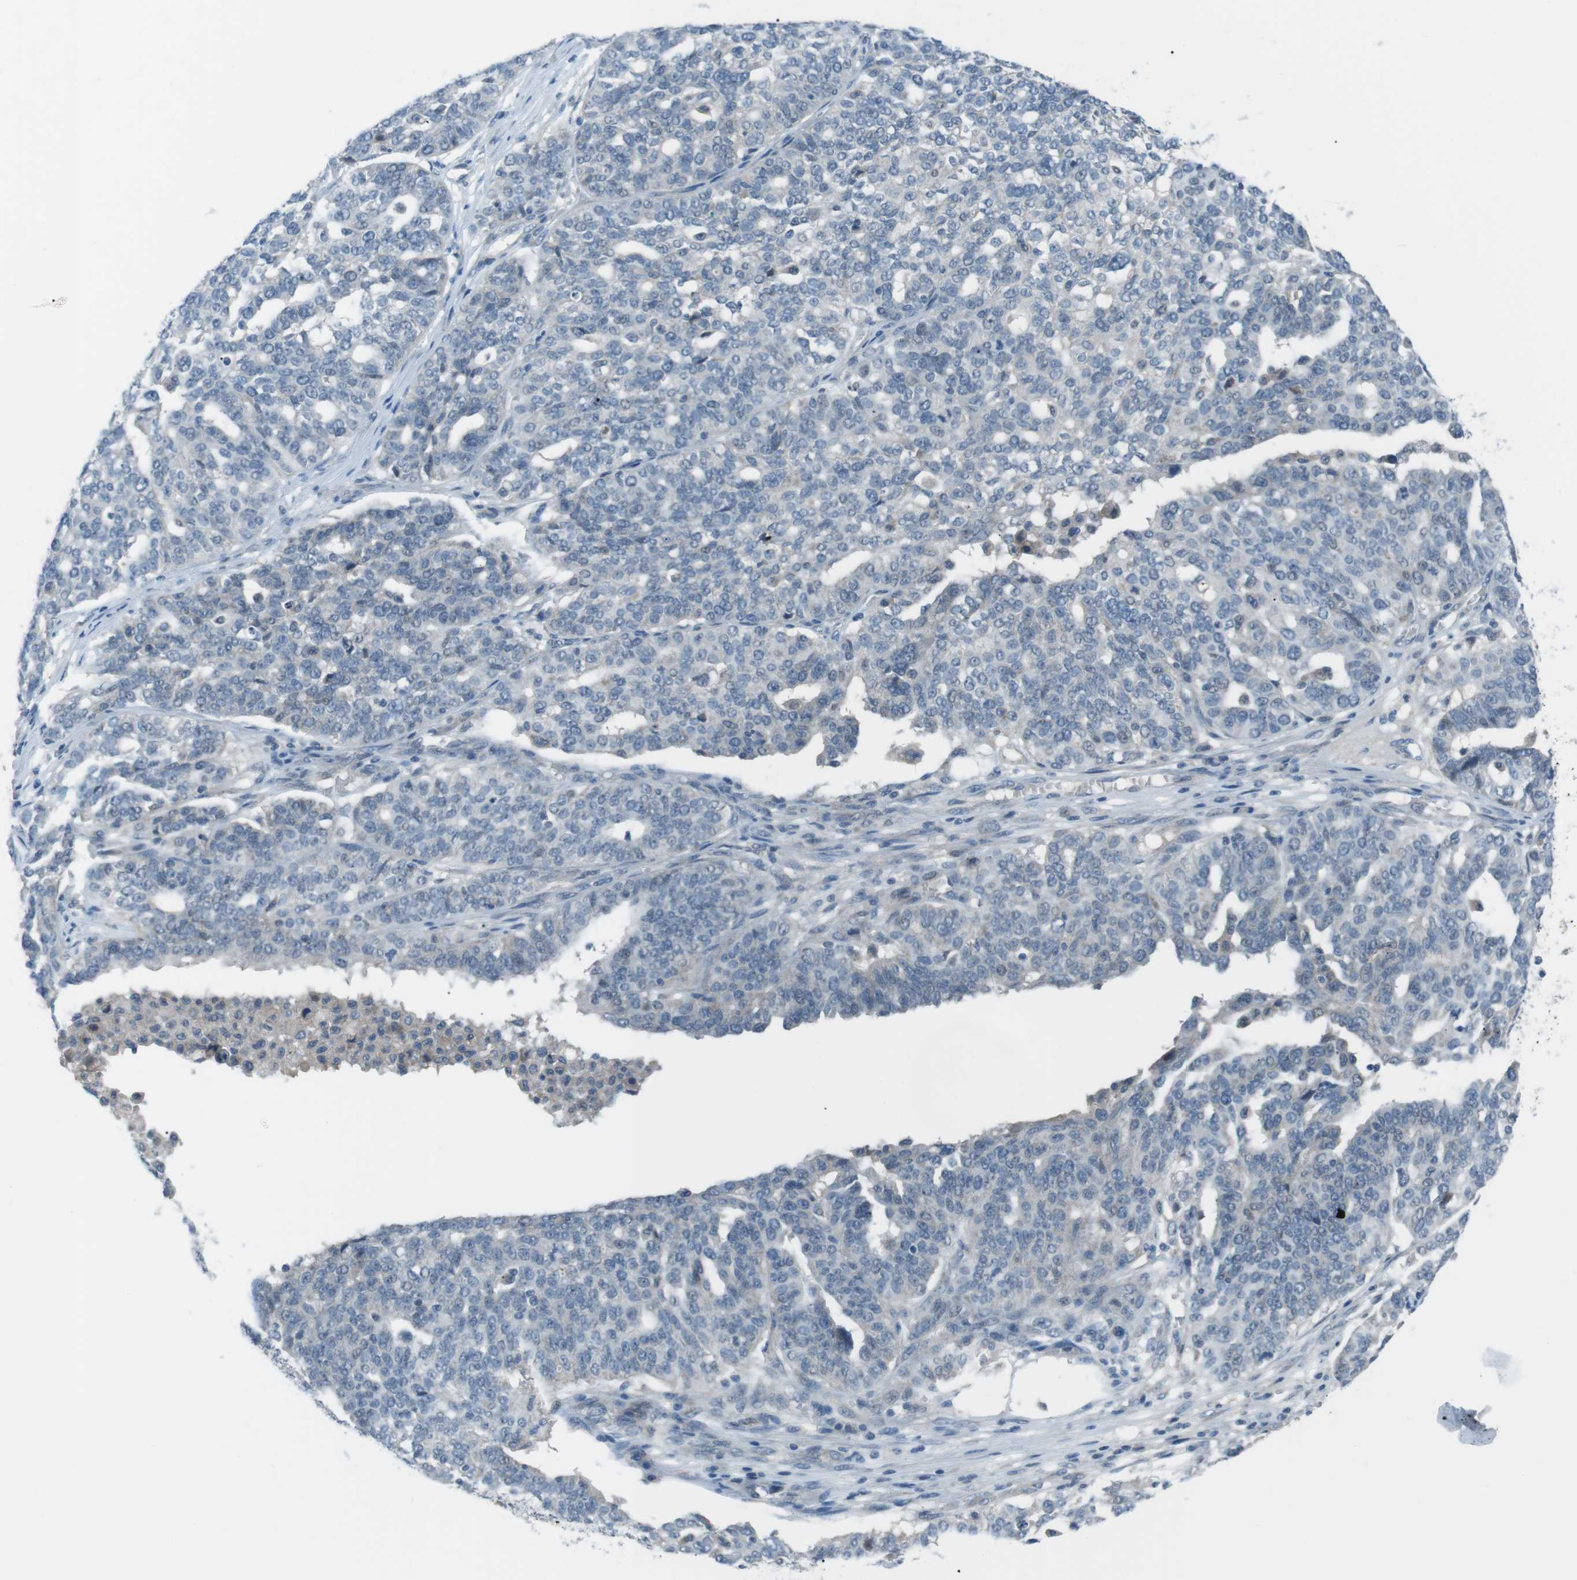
{"staining": {"intensity": "negative", "quantity": "none", "location": "none"}, "tissue": "ovarian cancer", "cell_type": "Tumor cells", "image_type": "cancer", "snomed": [{"axis": "morphology", "description": "Cystadenocarcinoma, serous, NOS"}, {"axis": "topography", "description": "Ovary"}], "caption": "Tumor cells show no significant protein expression in ovarian serous cystadenocarcinoma.", "gene": "FCRLA", "patient": {"sex": "female", "age": 59}}